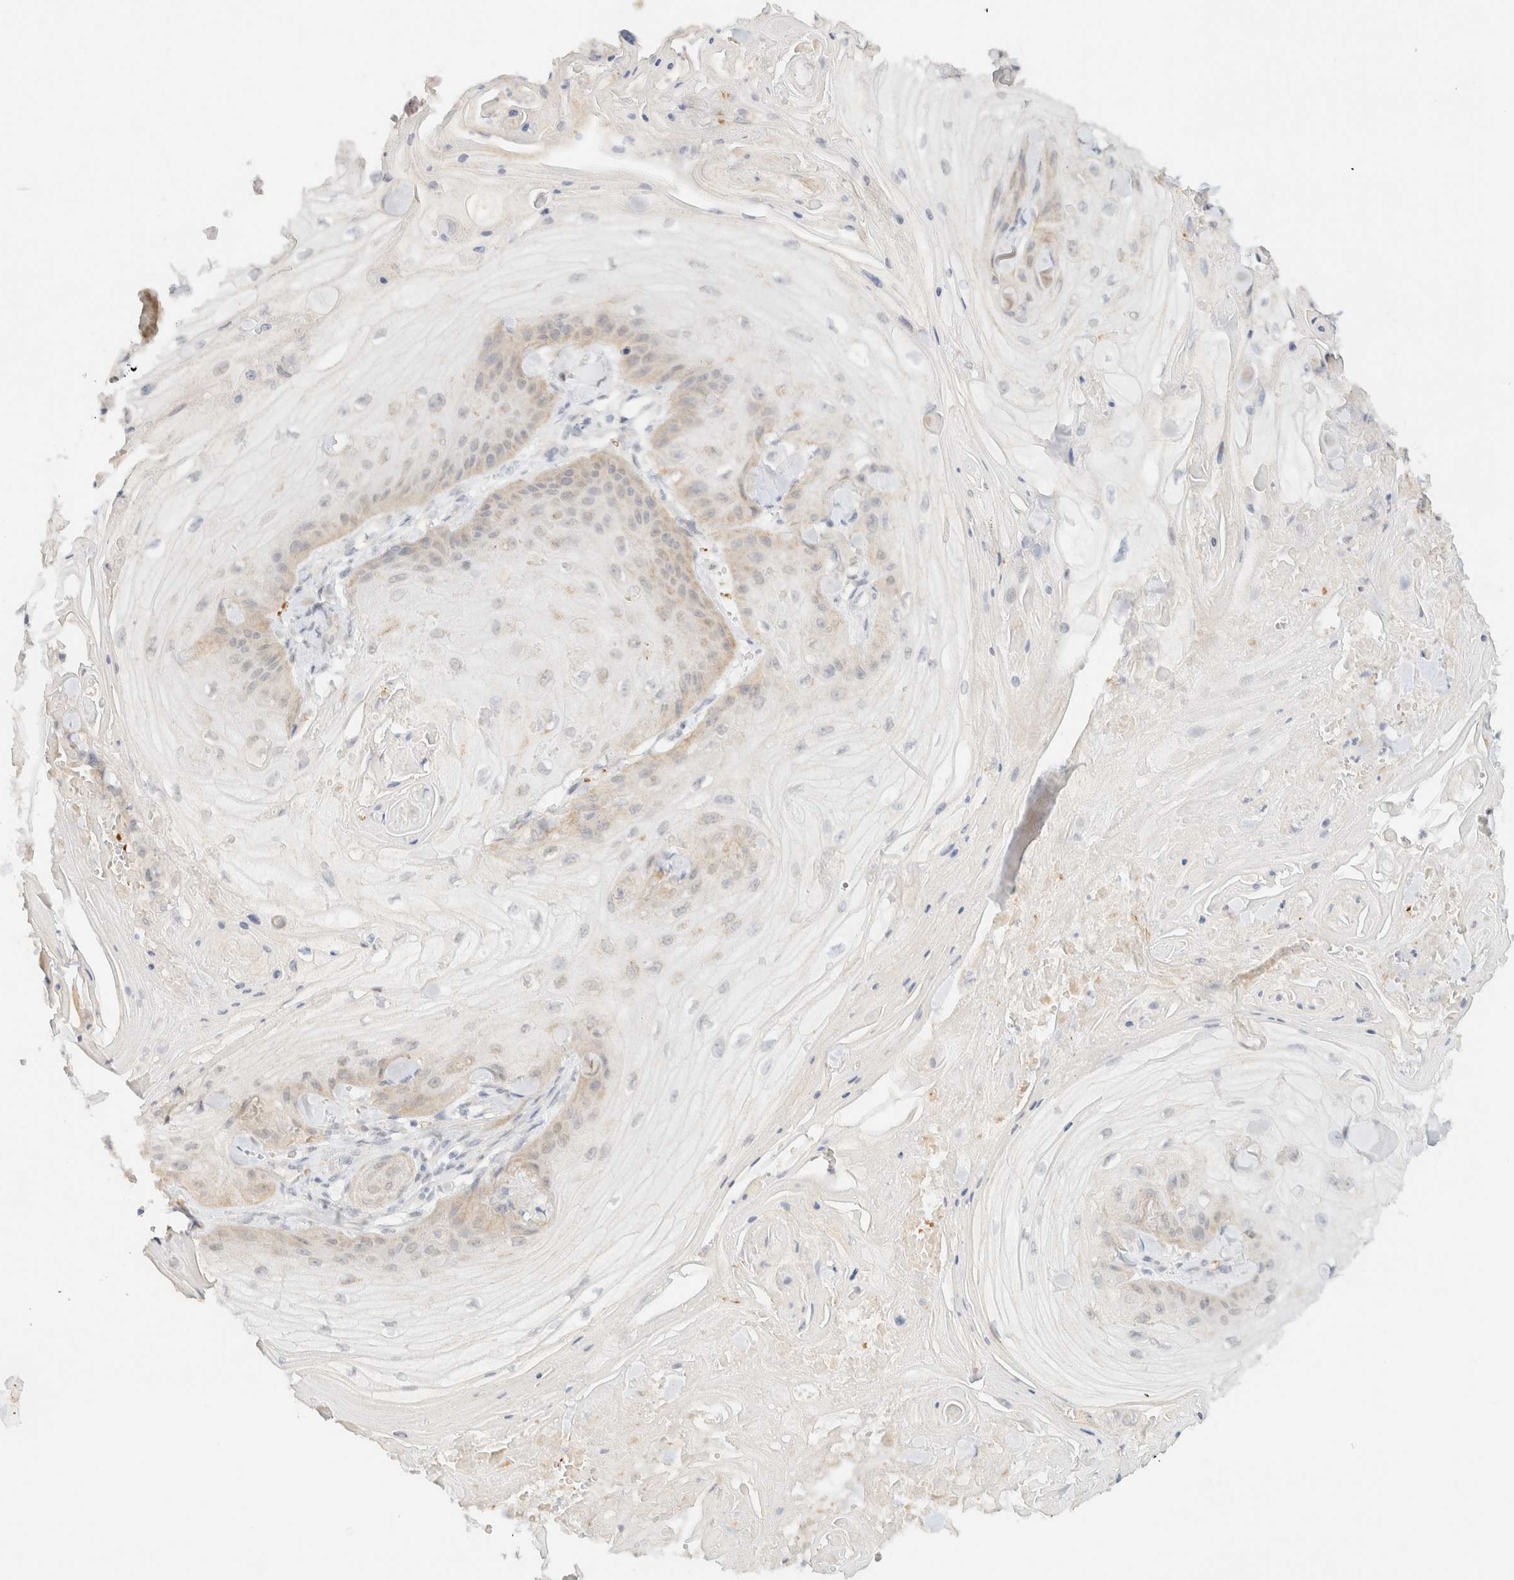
{"staining": {"intensity": "weak", "quantity": "<25%", "location": "cytoplasmic/membranous"}, "tissue": "skin cancer", "cell_type": "Tumor cells", "image_type": "cancer", "snomed": [{"axis": "morphology", "description": "Squamous cell carcinoma, NOS"}, {"axis": "topography", "description": "Skin"}], "caption": "A photomicrograph of skin cancer stained for a protein reveals no brown staining in tumor cells. (DAB immunohistochemistry with hematoxylin counter stain).", "gene": "TNK1", "patient": {"sex": "male", "age": 74}}